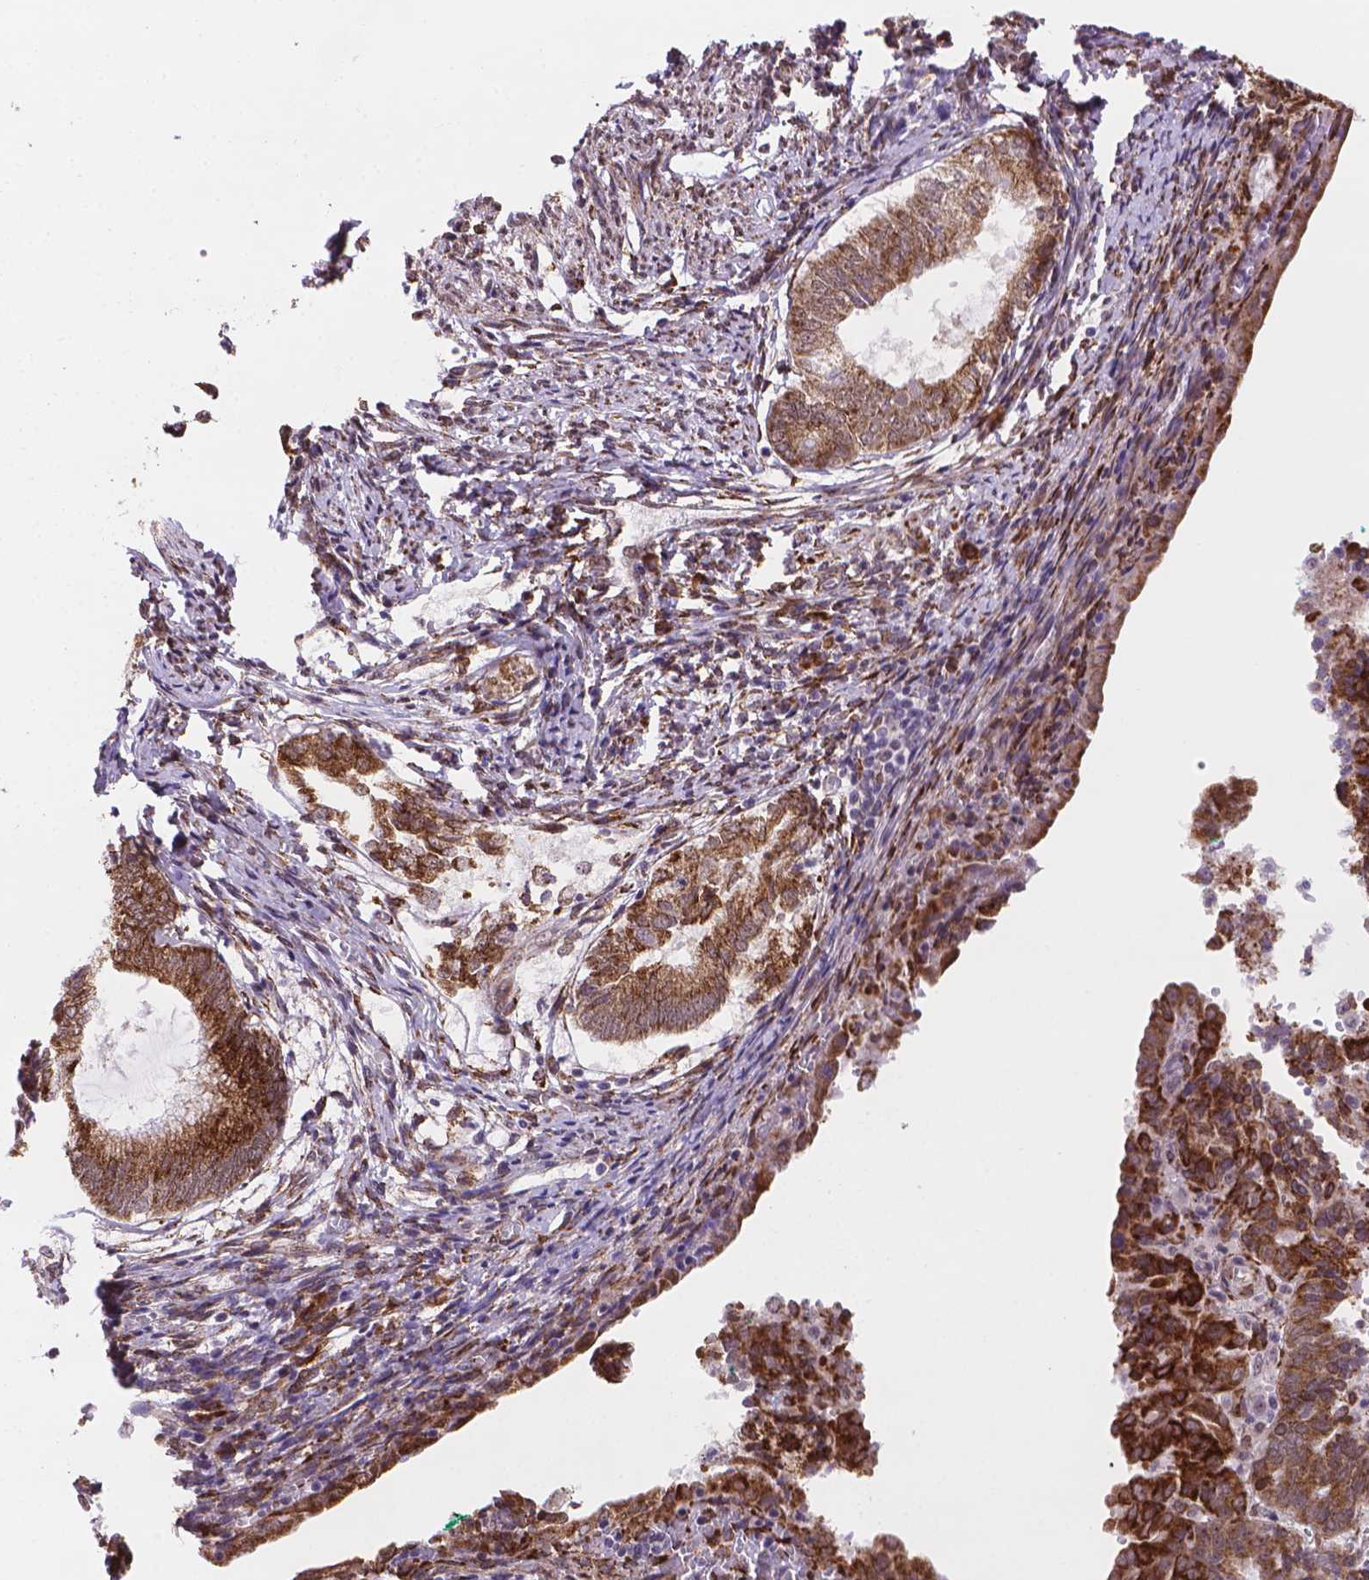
{"staining": {"intensity": "strong", "quantity": "25%-75%", "location": "cytoplasmic/membranous"}, "tissue": "endometrium", "cell_type": "Cells in endometrial stroma", "image_type": "normal", "snomed": [{"axis": "morphology", "description": "Normal tissue, NOS"}, {"axis": "topography", "description": "Endometrium"}], "caption": "Immunohistochemical staining of unremarkable human endometrium demonstrates high levels of strong cytoplasmic/membranous positivity in about 25%-75% of cells in endometrial stroma. (DAB (3,3'-diaminobenzidine) IHC, brown staining for protein, blue staining for nuclei).", "gene": "FNIP1", "patient": {"sex": "female", "age": 50}}